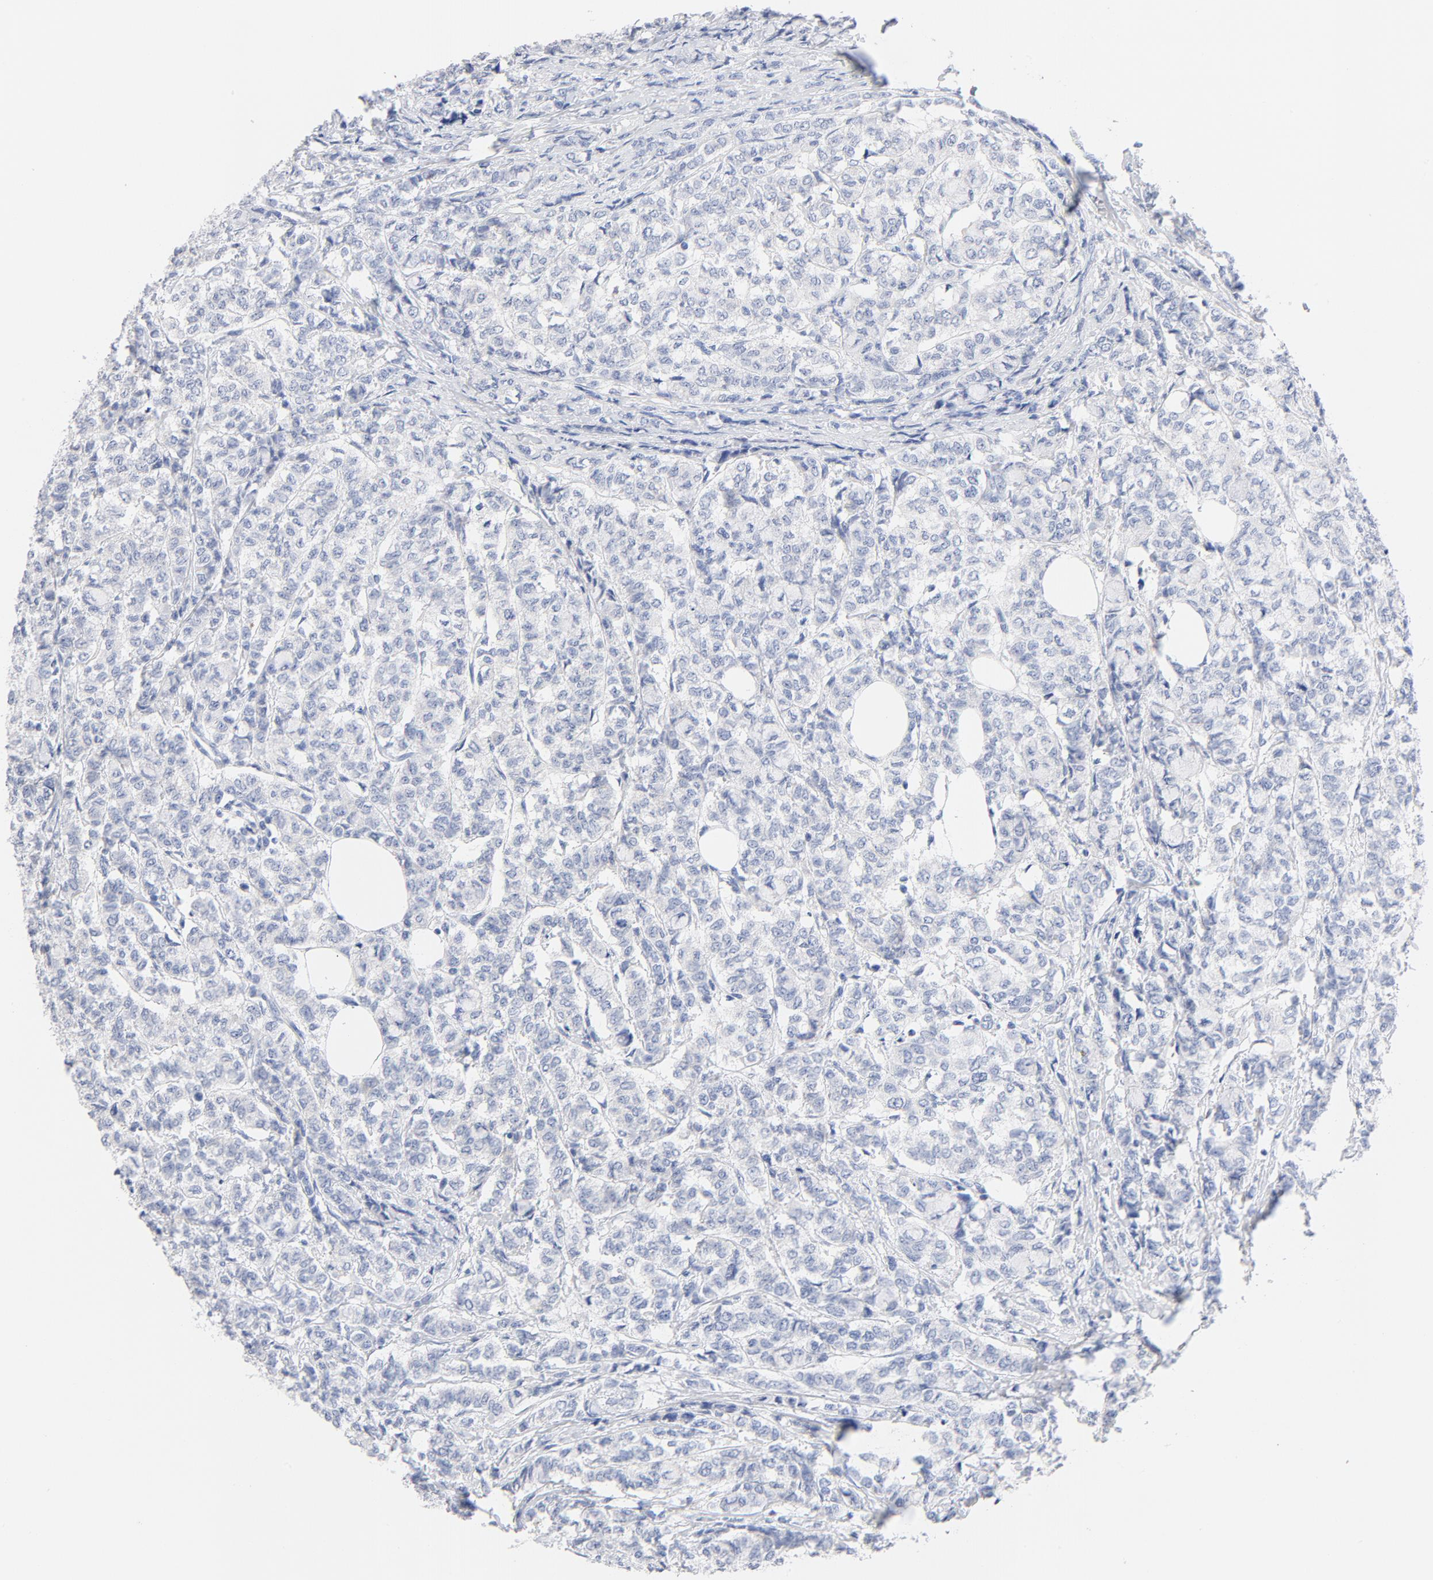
{"staining": {"intensity": "negative", "quantity": "none", "location": "none"}, "tissue": "breast cancer", "cell_type": "Tumor cells", "image_type": "cancer", "snomed": [{"axis": "morphology", "description": "Lobular carcinoma"}, {"axis": "topography", "description": "Breast"}], "caption": "Immunohistochemical staining of breast cancer shows no significant staining in tumor cells.", "gene": "FGFR3", "patient": {"sex": "female", "age": 60}}